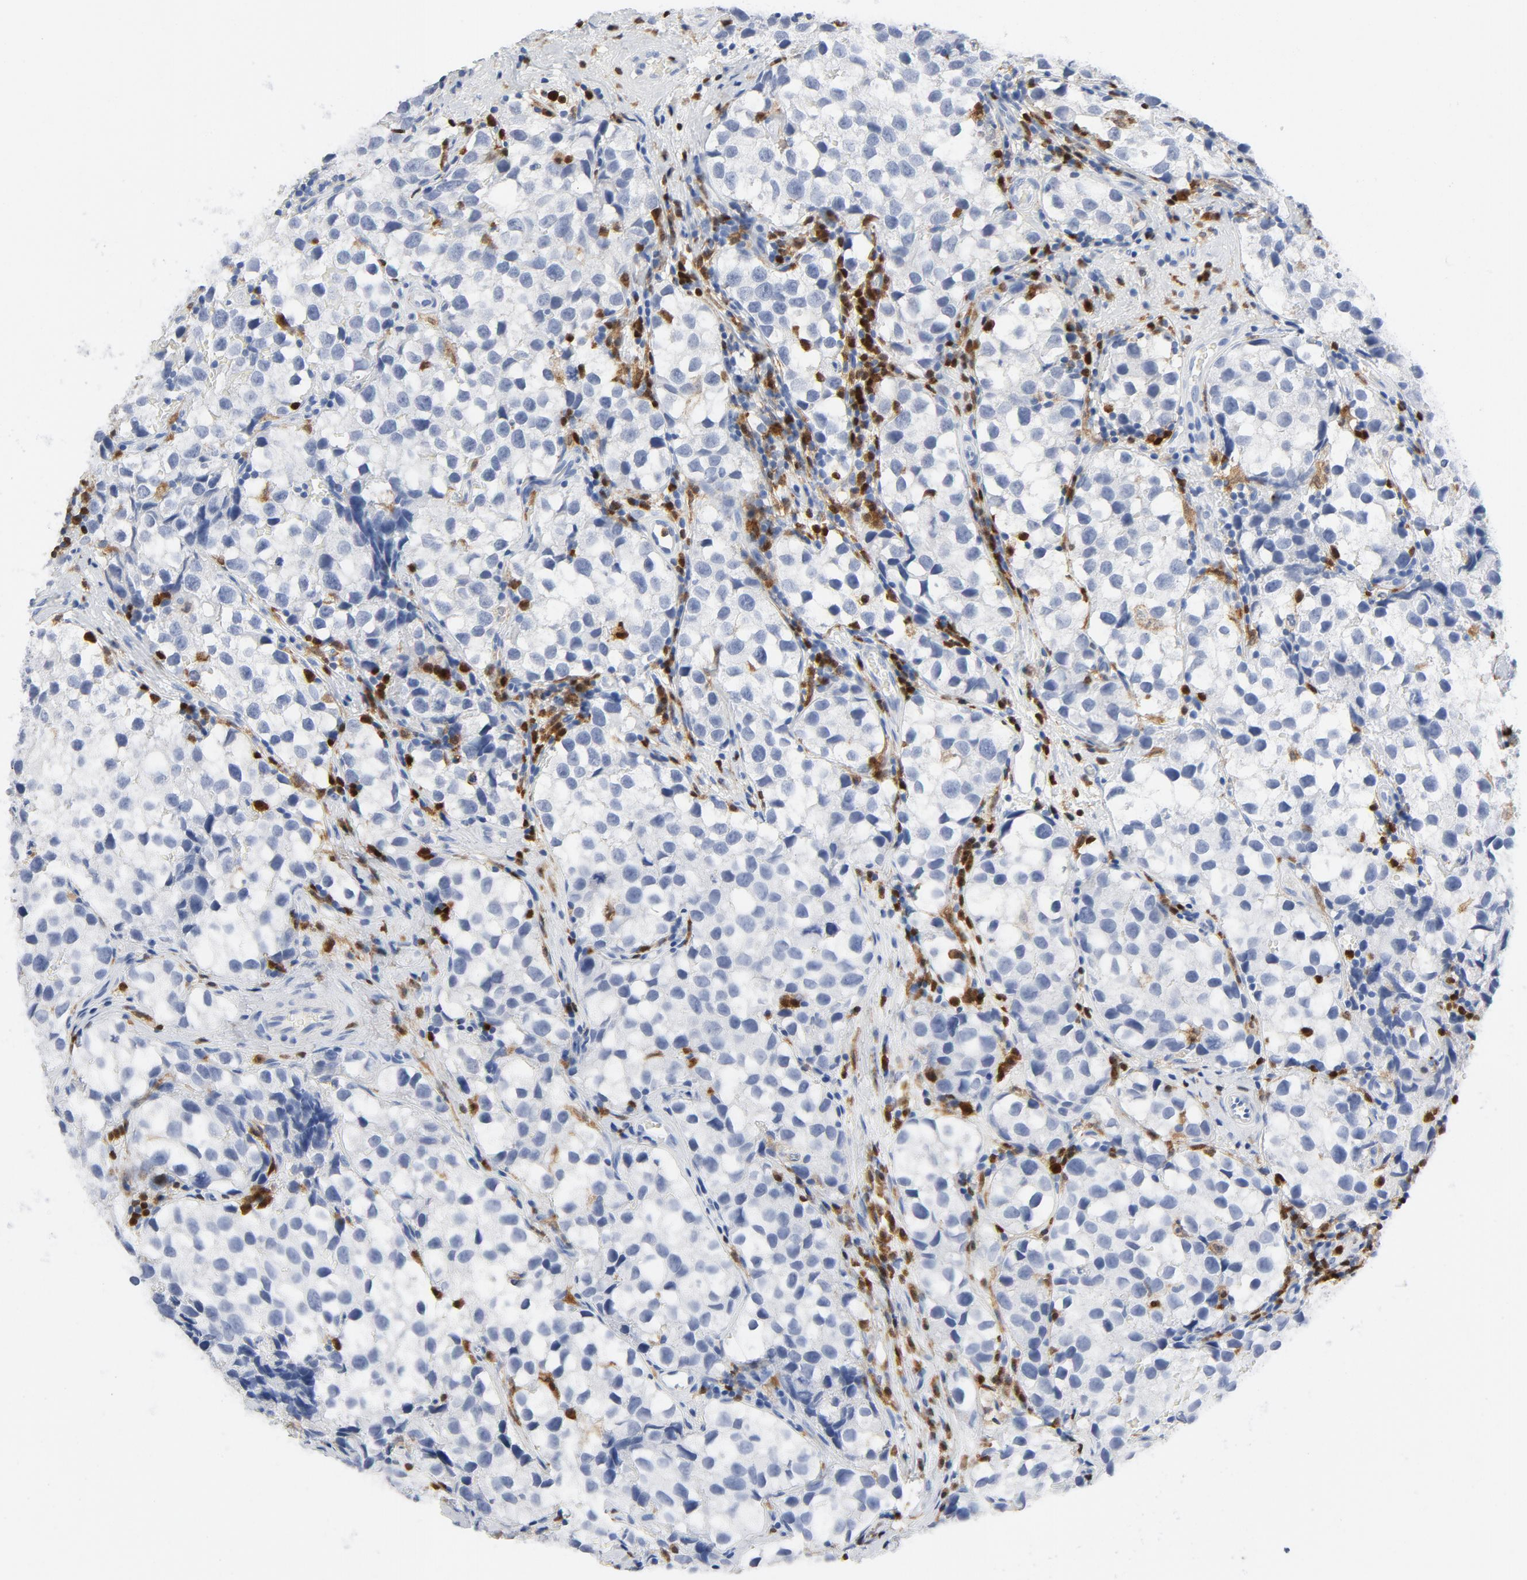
{"staining": {"intensity": "negative", "quantity": "none", "location": "none"}, "tissue": "testis cancer", "cell_type": "Tumor cells", "image_type": "cancer", "snomed": [{"axis": "morphology", "description": "Seminoma, NOS"}, {"axis": "topography", "description": "Testis"}], "caption": "Tumor cells show no significant expression in testis cancer (seminoma).", "gene": "NCF1", "patient": {"sex": "male", "age": 39}}